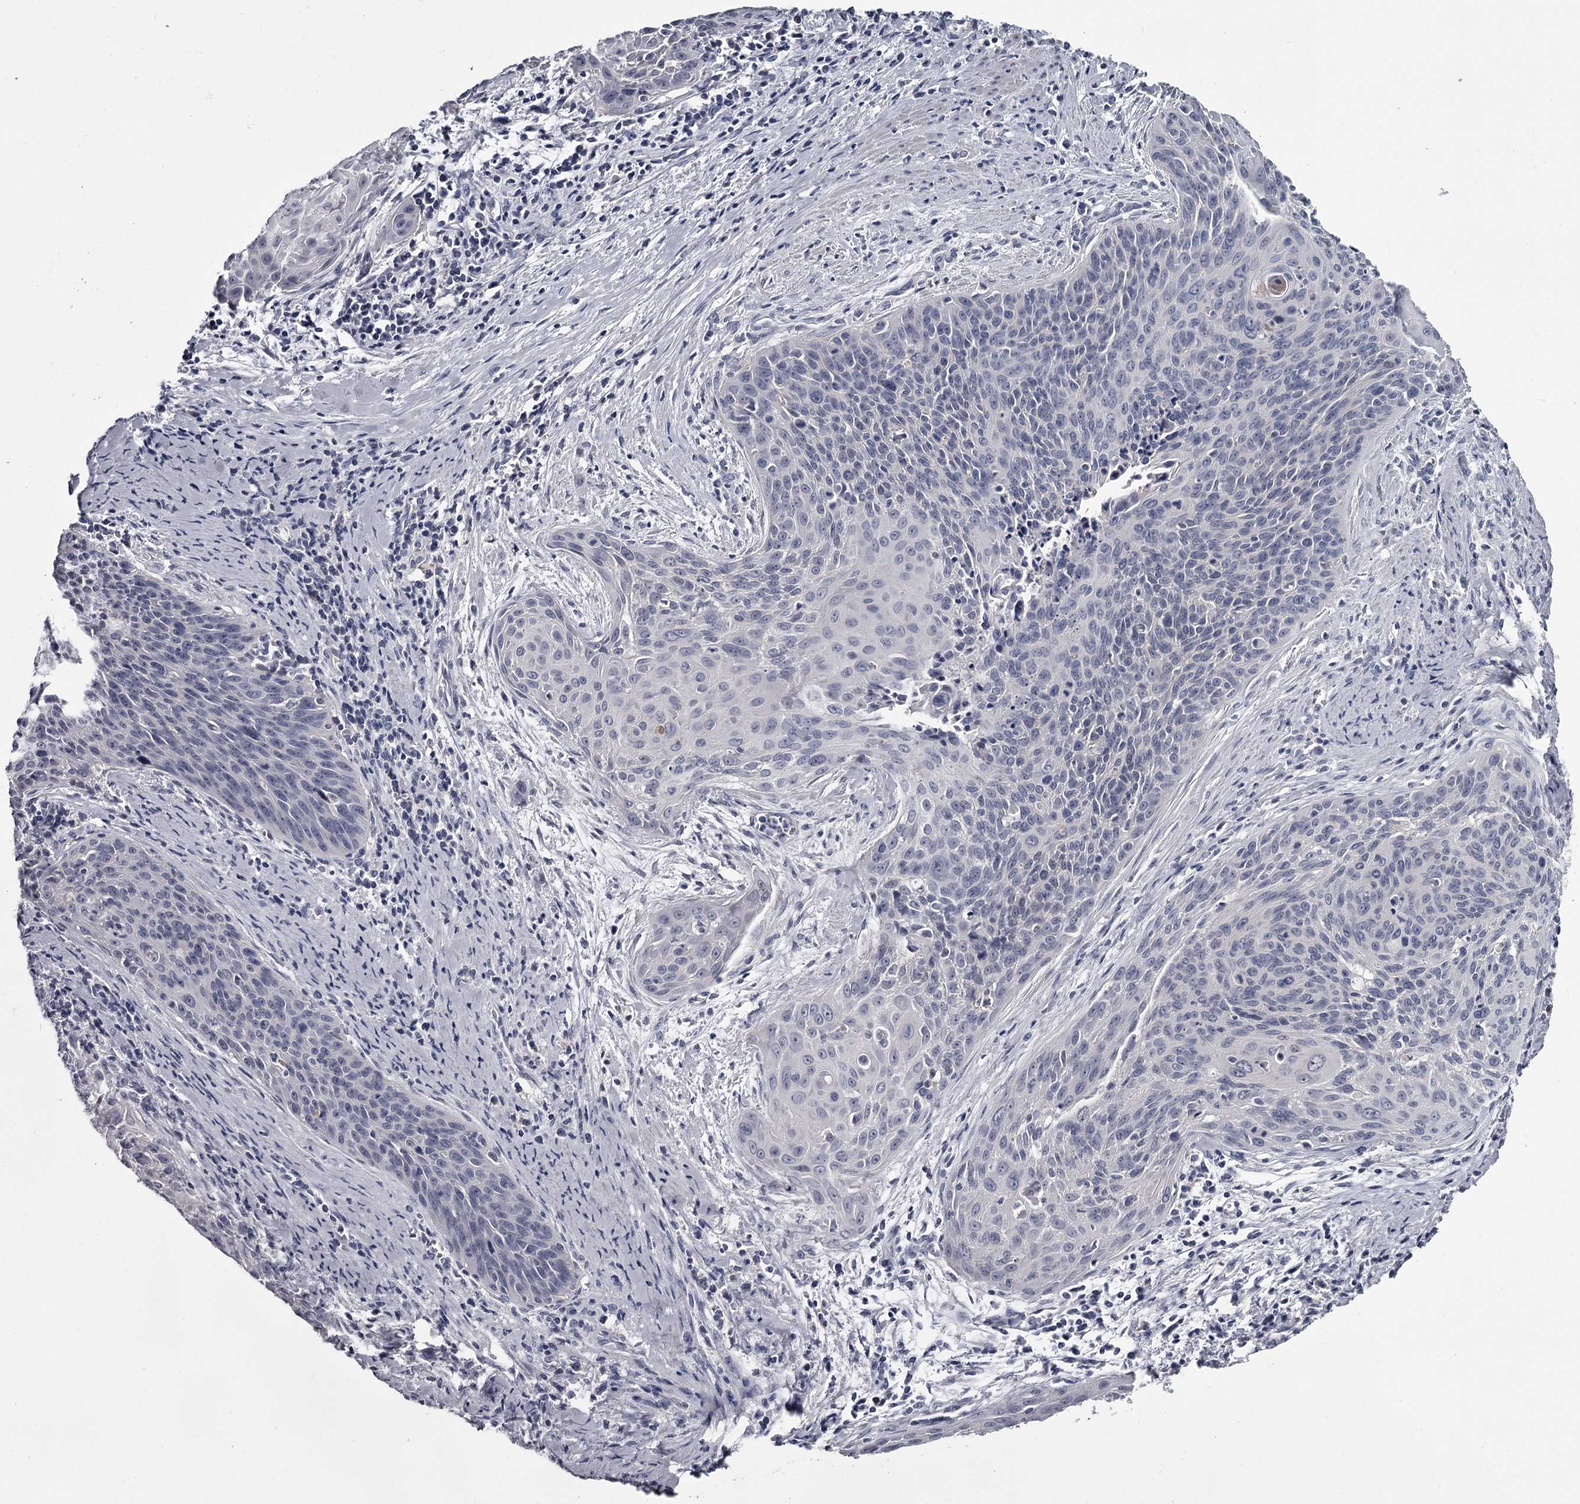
{"staining": {"intensity": "negative", "quantity": "none", "location": "none"}, "tissue": "cervical cancer", "cell_type": "Tumor cells", "image_type": "cancer", "snomed": [{"axis": "morphology", "description": "Squamous cell carcinoma, NOS"}, {"axis": "topography", "description": "Cervix"}], "caption": "DAB immunohistochemical staining of human squamous cell carcinoma (cervical) exhibits no significant expression in tumor cells.", "gene": "DAO", "patient": {"sex": "female", "age": 55}}